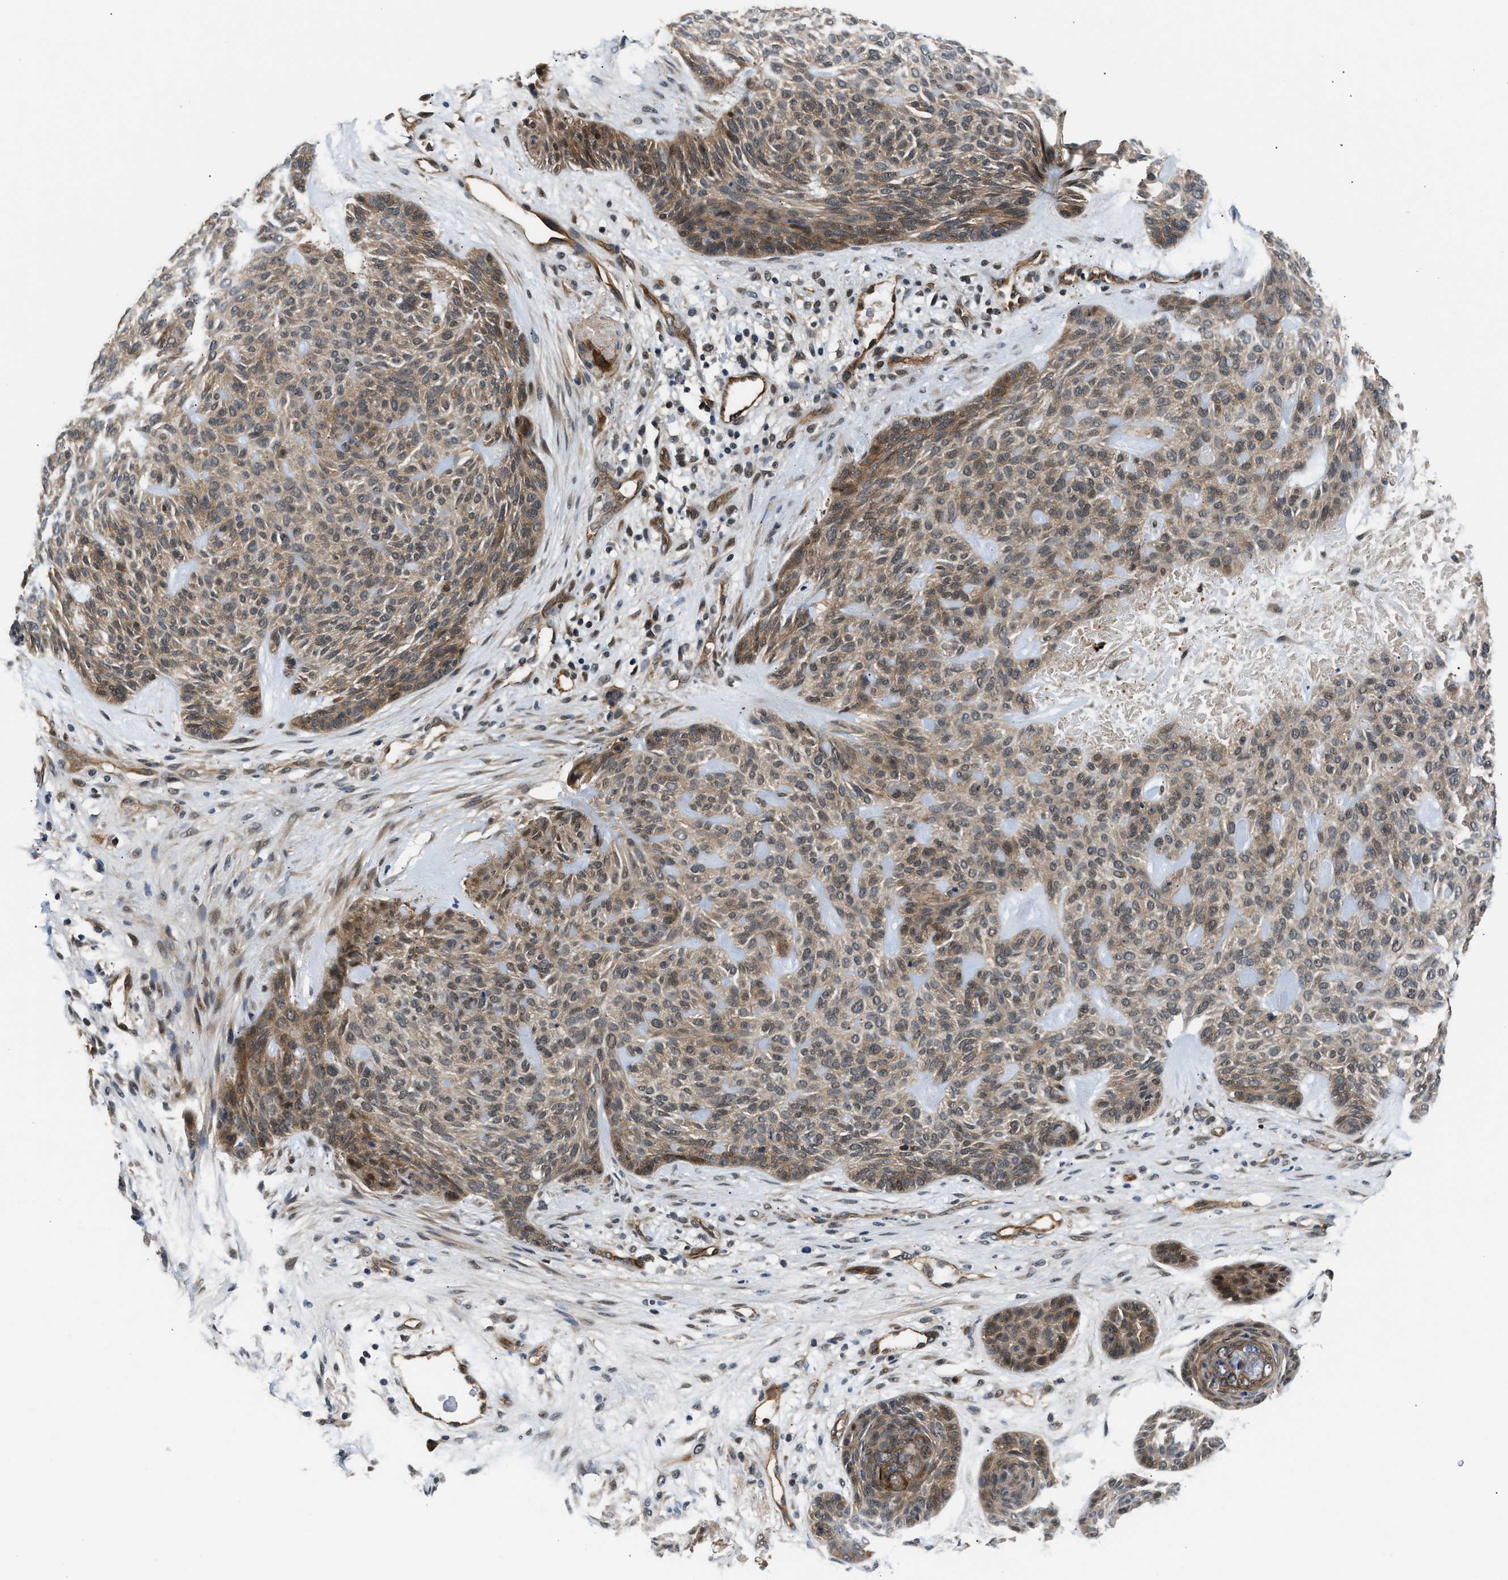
{"staining": {"intensity": "weak", "quantity": "25%-75%", "location": "cytoplasmic/membranous"}, "tissue": "skin cancer", "cell_type": "Tumor cells", "image_type": "cancer", "snomed": [{"axis": "morphology", "description": "Basal cell carcinoma"}, {"axis": "topography", "description": "Skin"}], "caption": "There is low levels of weak cytoplasmic/membranous positivity in tumor cells of basal cell carcinoma (skin), as demonstrated by immunohistochemical staining (brown color).", "gene": "COPS2", "patient": {"sex": "male", "age": 55}}